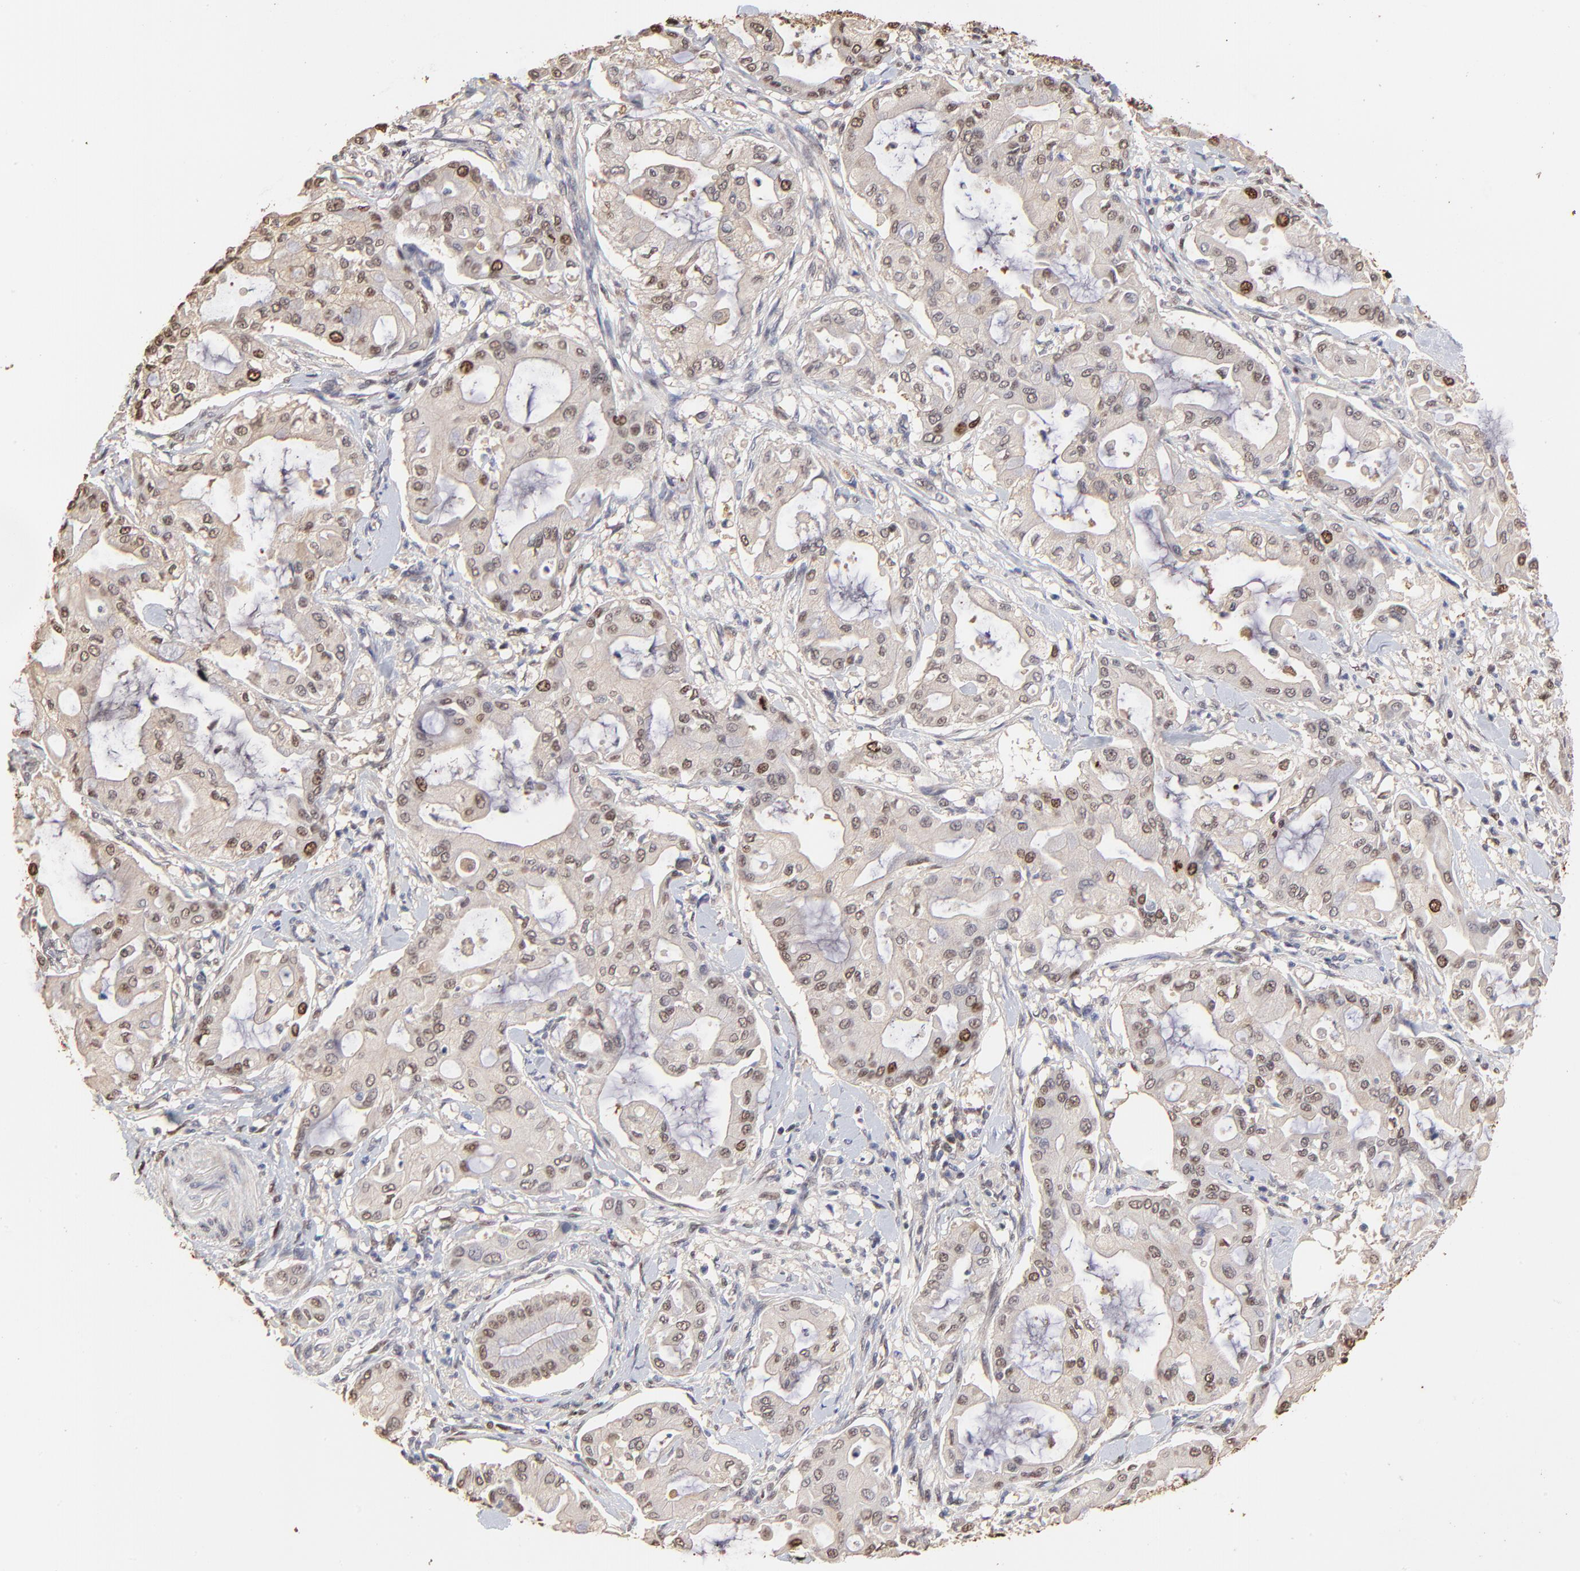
{"staining": {"intensity": "moderate", "quantity": "25%-75%", "location": "nuclear"}, "tissue": "pancreatic cancer", "cell_type": "Tumor cells", "image_type": "cancer", "snomed": [{"axis": "morphology", "description": "Adenocarcinoma, NOS"}, {"axis": "morphology", "description": "Adenocarcinoma, metastatic, NOS"}, {"axis": "topography", "description": "Lymph node"}, {"axis": "topography", "description": "Pancreas"}, {"axis": "topography", "description": "Duodenum"}], "caption": "The micrograph shows staining of pancreatic cancer (adenocarcinoma), revealing moderate nuclear protein expression (brown color) within tumor cells.", "gene": "BIRC5", "patient": {"sex": "female", "age": 64}}